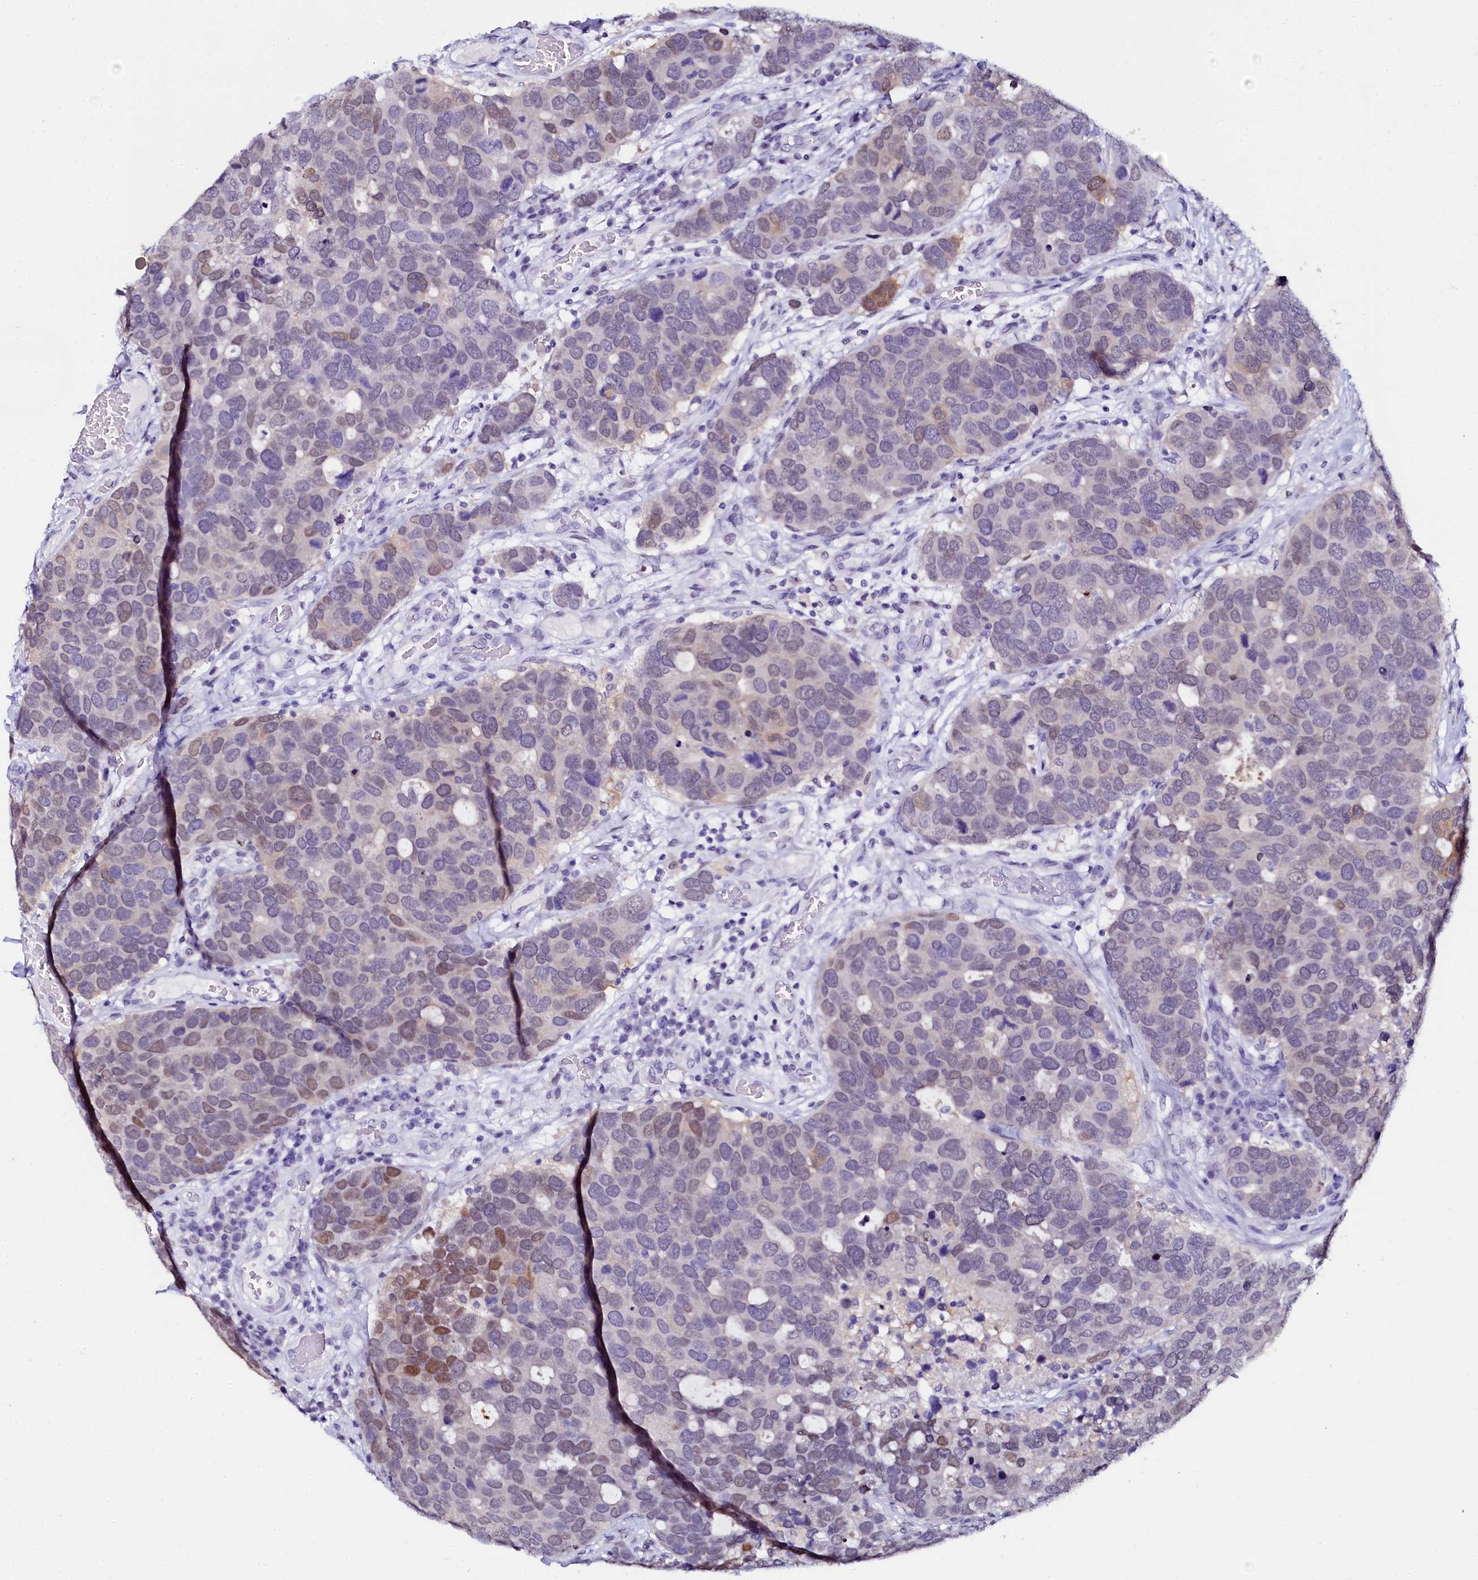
{"staining": {"intensity": "moderate", "quantity": "<25%", "location": "nuclear"}, "tissue": "breast cancer", "cell_type": "Tumor cells", "image_type": "cancer", "snomed": [{"axis": "morphology", "description": "Duct carcinoma"}, {"axis": "topography", "description": "Breast"}], "caption": "IHC (DAB (3,3'-diaminobenzidine)) staining of breast cancer demonstrates moderate nuclear protein expression in approximately <25% of tumor cells.", "gene": "SORD", "patient": {"sex": "female", "age": 83}}